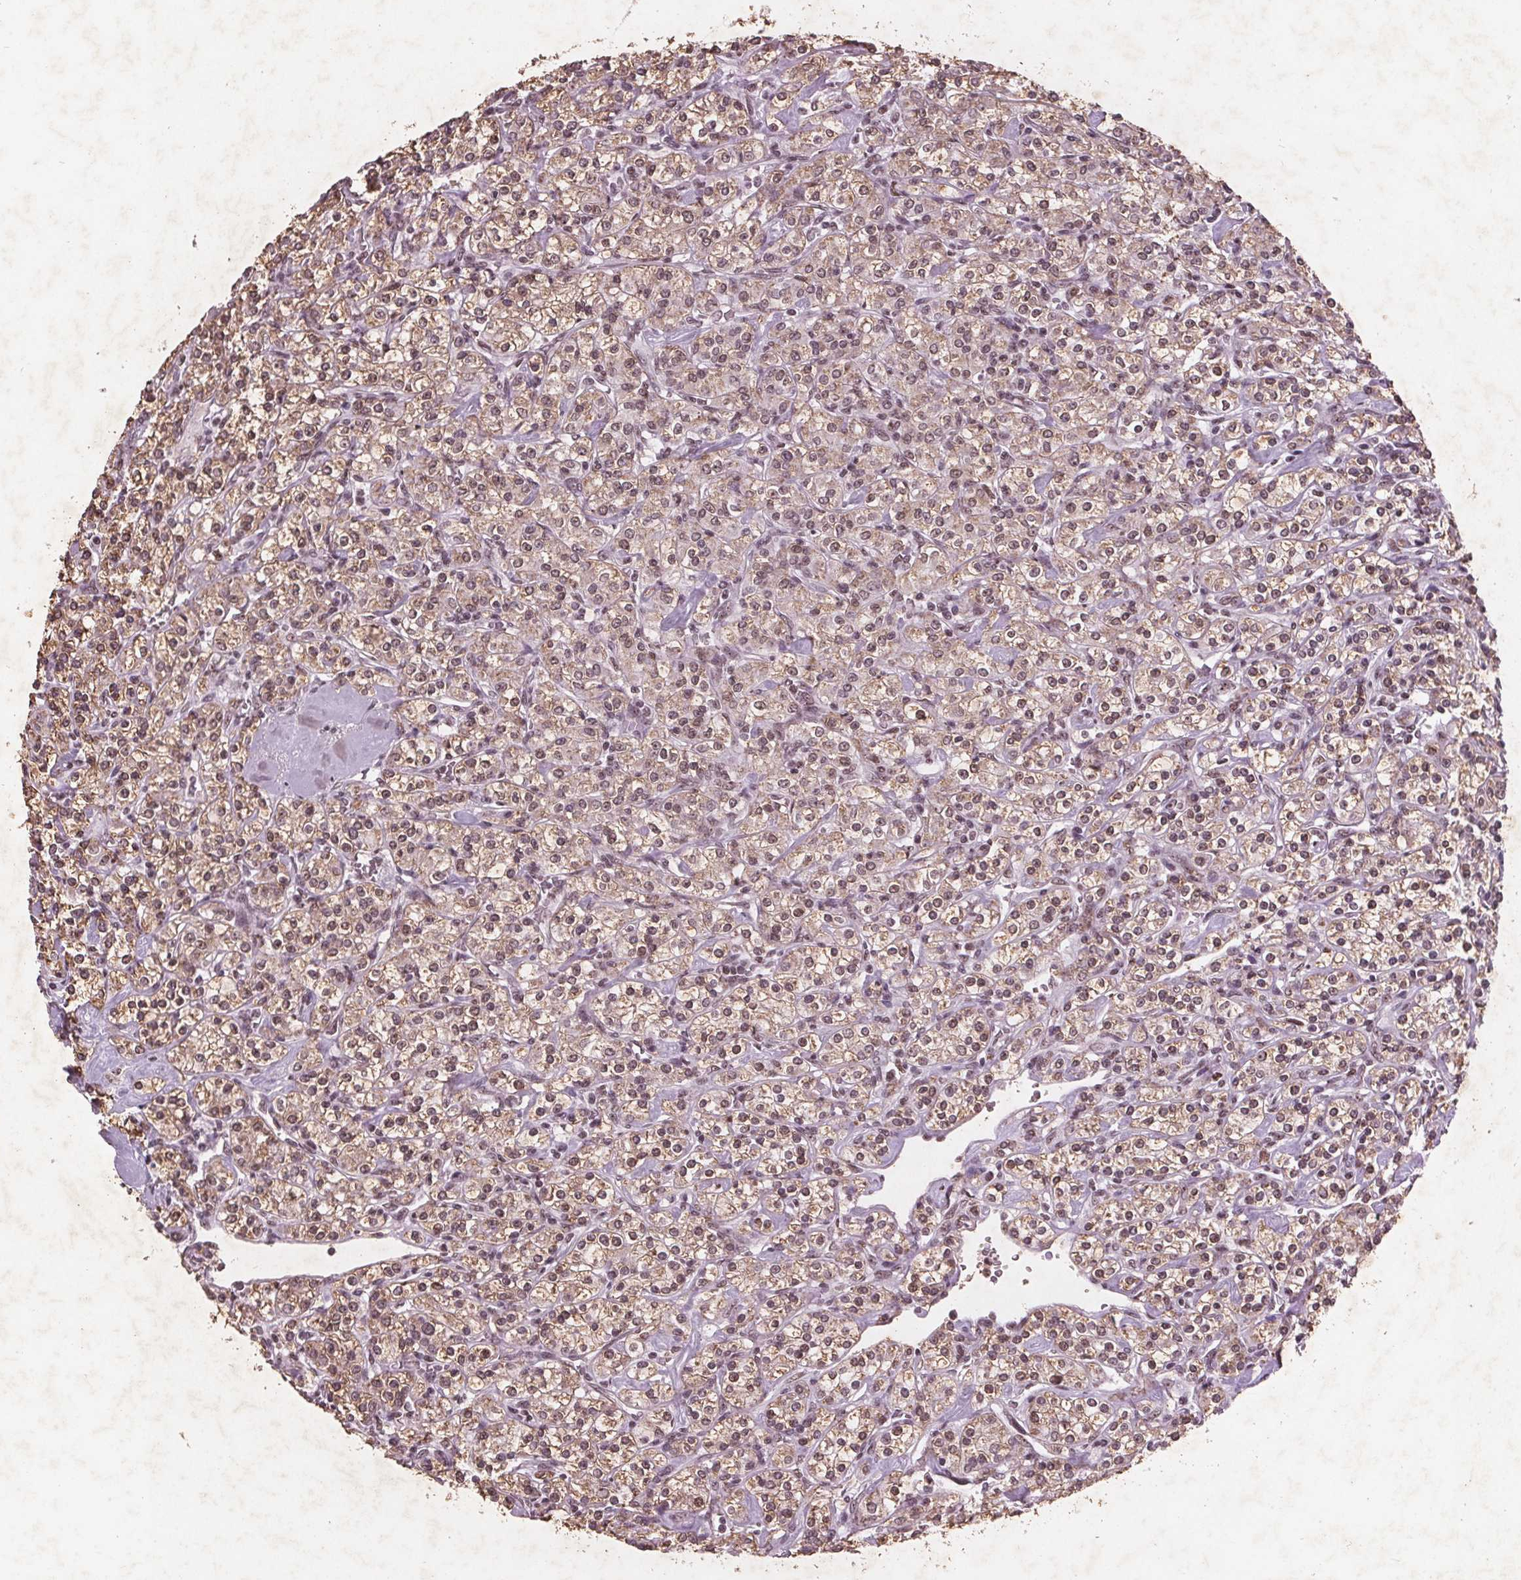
{"staining": {"intensity": "moderate", "quantity": ">75%", "location": "nuclear"}, "tissue": "renal cancer", "cell_type": "Tumor cells", "image_type": "cancer", "snomed": [{"axis": "morphology", "description": "Adenocarcinoma, NOS"}, {"axis": "topography", "description": "Kidney"}], "caption": "Immunohistochemistry (DAB (3,3'-diaminobenzidine)) staining of human renal adenocarcinoma shows moderate nuclear protein expression in about >75% of tumor cells.", "gene": "RPS6KA2", "patient": {"sex": "male", "age": 77}}